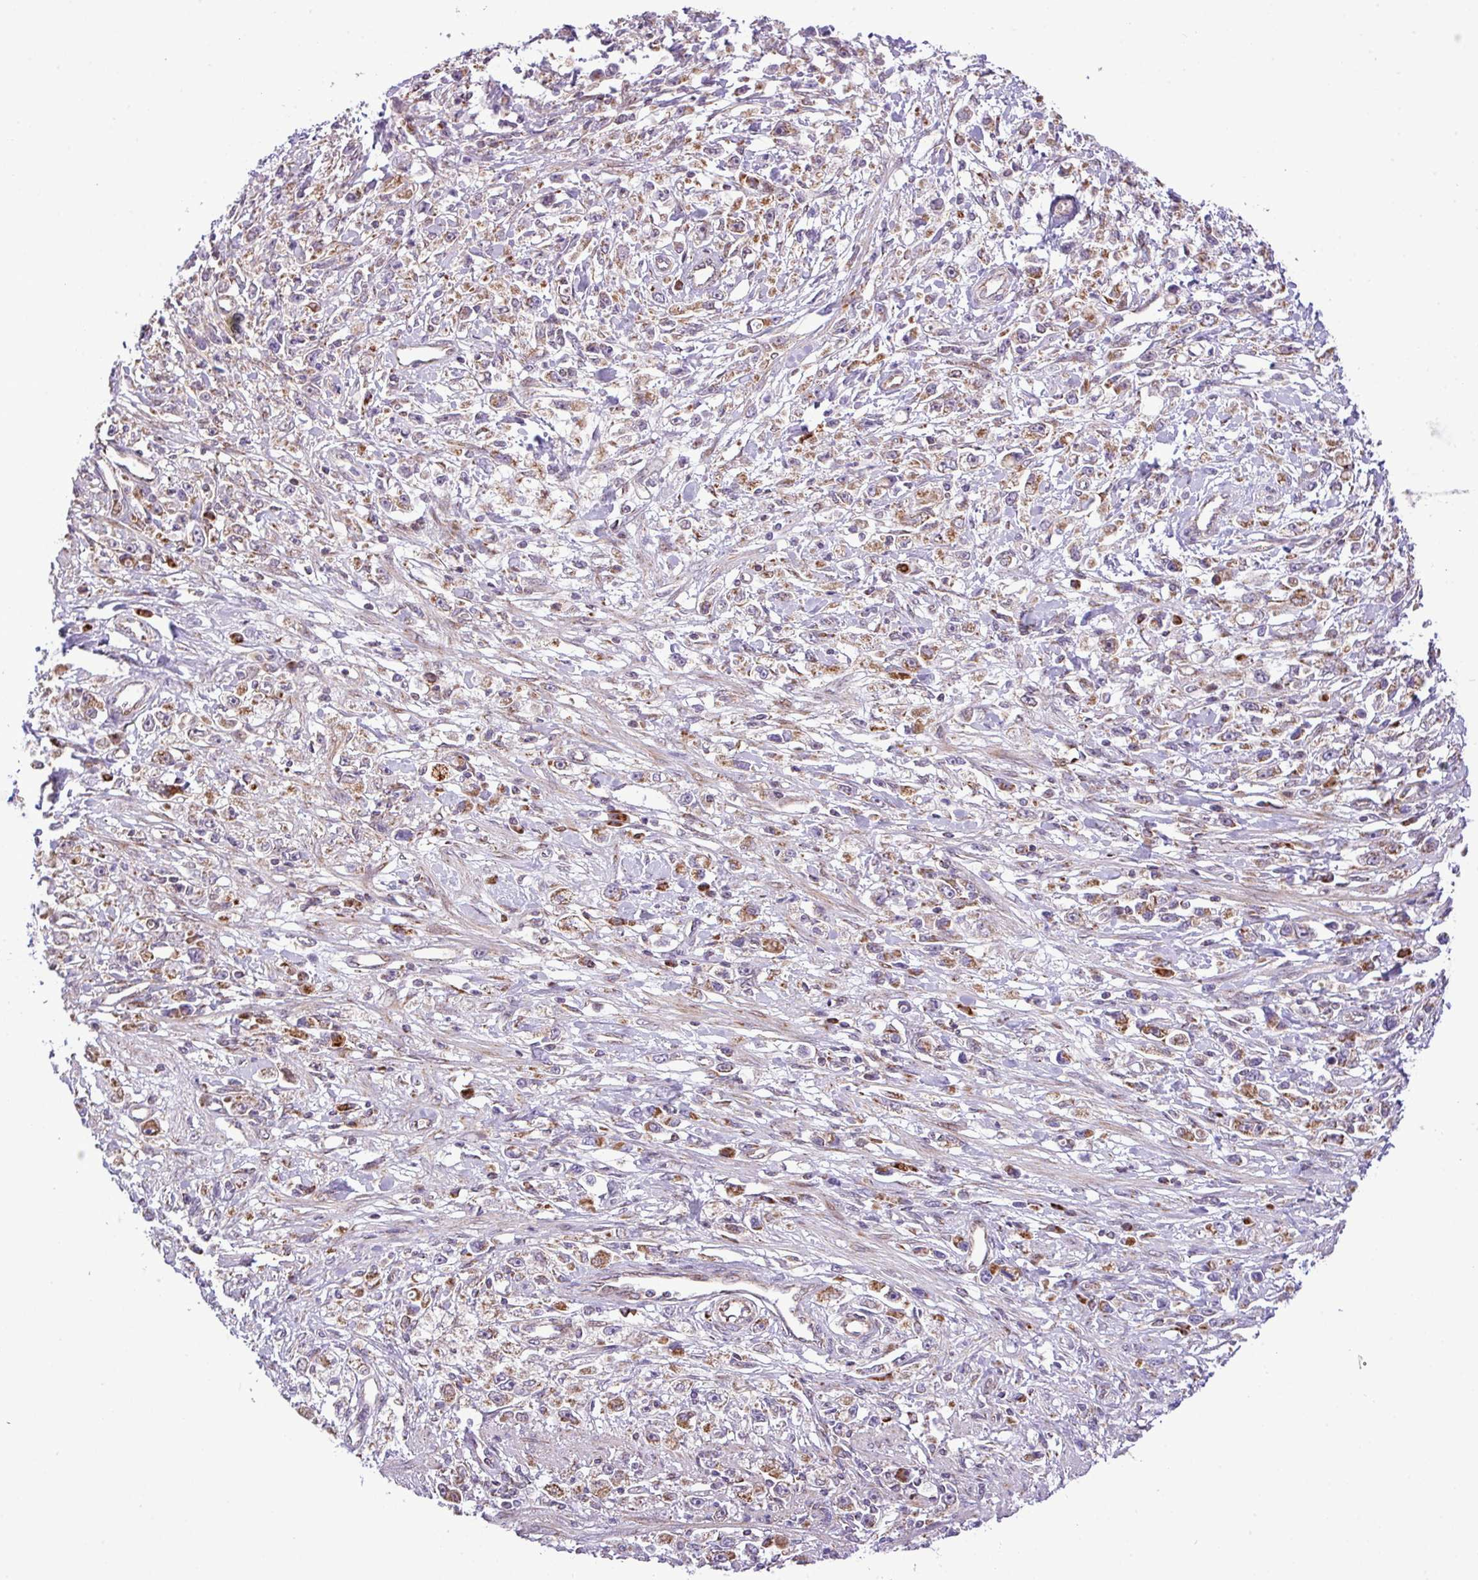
{"staining": {"intensity": "moderate", "quantity": ">75%", "location": "cytoplasmic/membranous"}, "tissue": "stomach cancer", "cell_type": "Tumor cells", "image_type": "cancer", "snomed": [{"axis": "morphology", "description": "Adenocarcinoma, NOS"}, {"axis": "topography", "description": "Stomach"}], "caption": "About >75% of tumor cells in stomach cancer demonstrate moderate cytoplasmic/membranous protein expression as visualized by brown immunohistochemical staining.", "gene": "B3GNT9", "patient": {"sex": "female", "age": 59}}